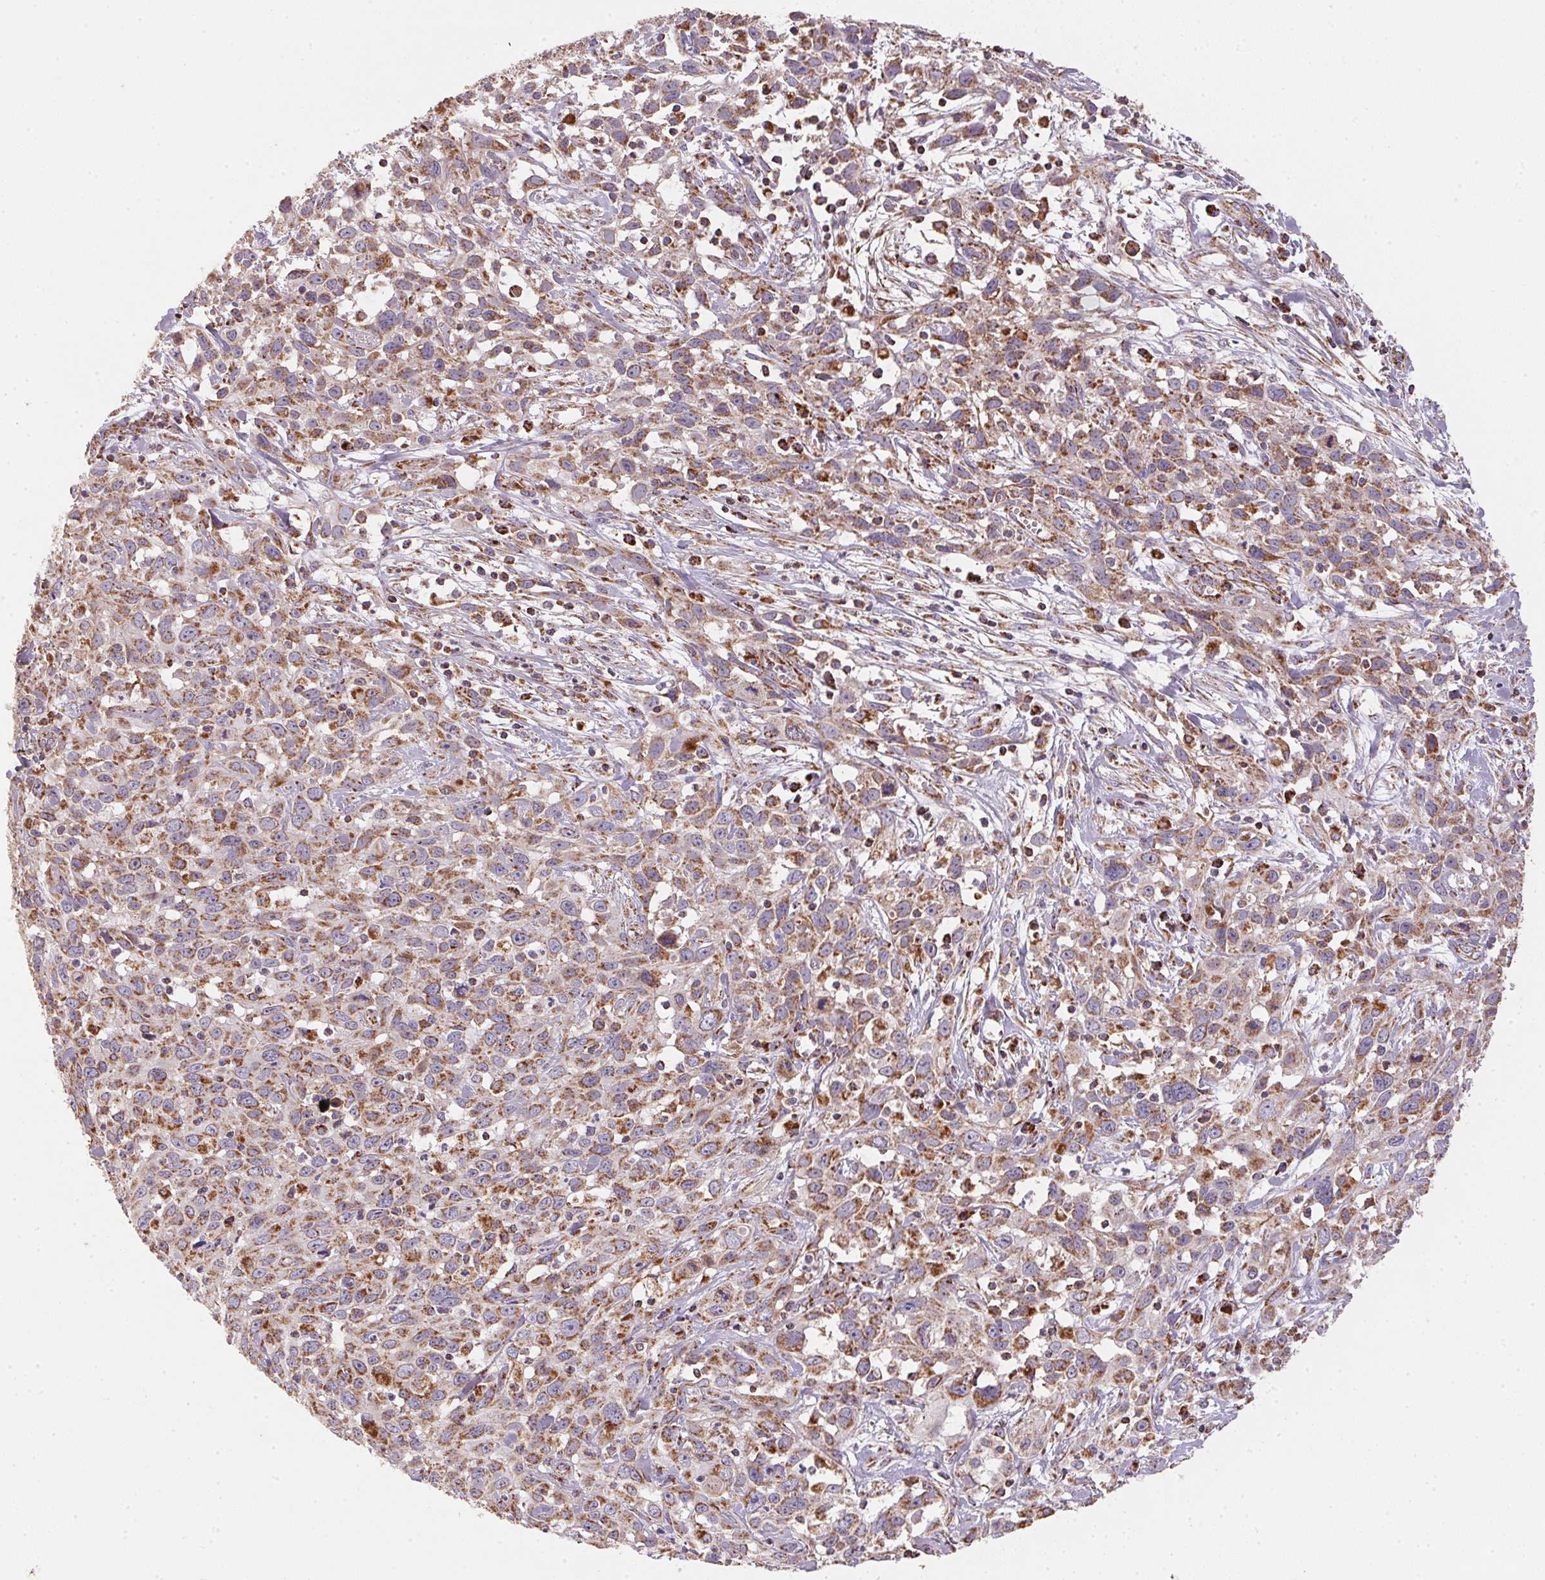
{"staining": {"intensity": "moderate", "quantity": ">75%", "location": "cytoplasmic/membranous"}, "tissue": "cervical cancer", "cell_type": "Tumor cells", "image_type": "cancer", "snomed": [{"axis": "morphology", "description": "Squamous cell carcinoma, NOS"}, {"axis": "topography", "description": "Cervix"}], "caption": "Brown immunohistochemical staining in human cervical cancer (squamous cell carcinoma) displays moderate cytoplasmic/membranous positivity in approximately >75% of tumor cells. (DAB IHC with brightfield microscopy, high magnification).", "gene": "NDUFS2", "patient": {"sex": "female", "age": 38}}